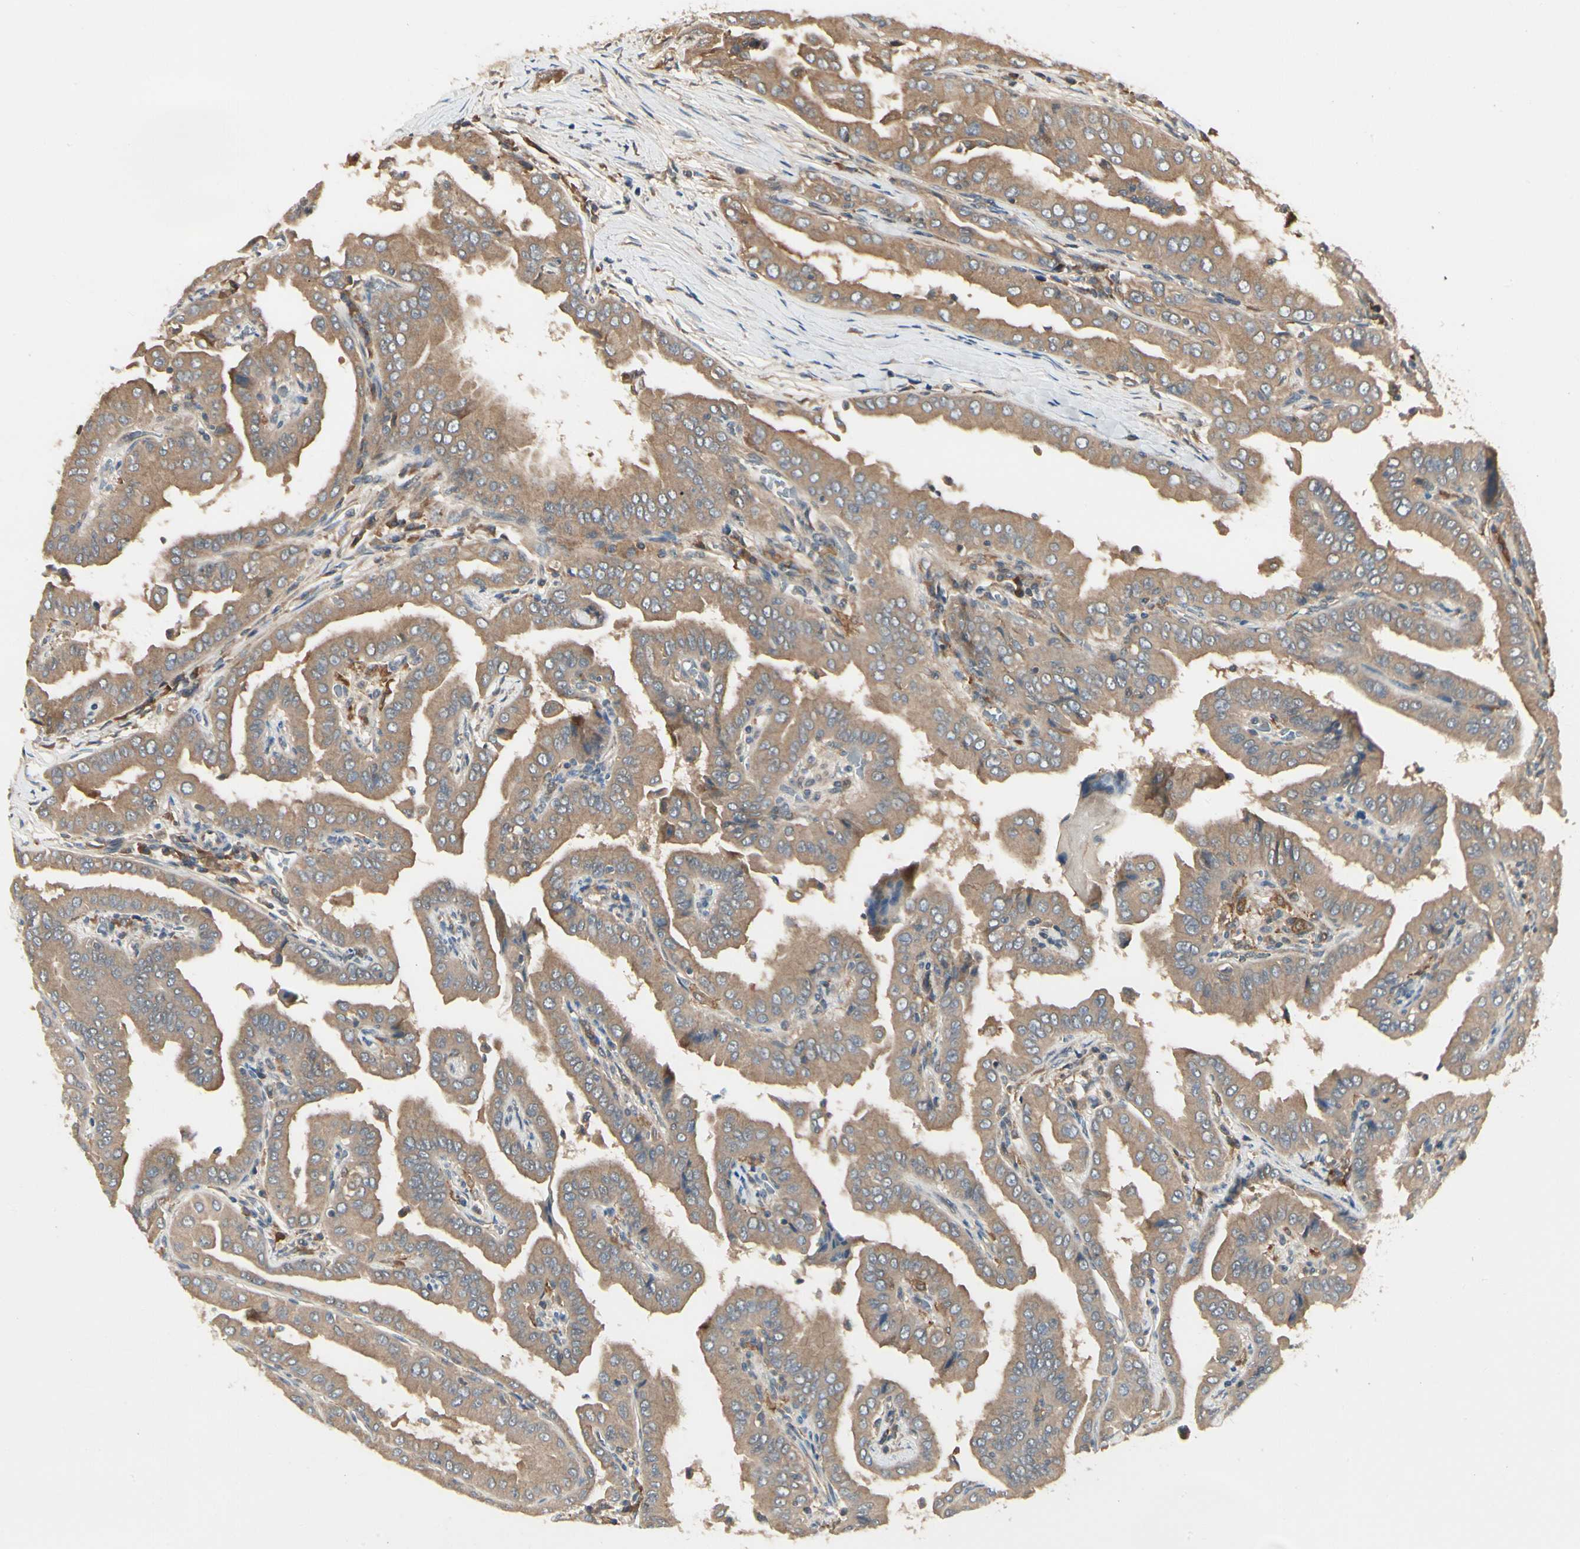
{"staining": {"intensity": "moderate", "quantity": ">75%", "location": "cytoplasmic/membranous"}, "tissue": "thyroid cancer", "cell_type": "Tumor cells", "image_type": "cancer", "snomed": [{"axis": "morphology", "description": "Papillary adenocarcinoma, NOS"}, {"axis": "topography", "description": "Thyroid gland"}], "caption": "A histopathology image showing moderate cytoplasmic/membranous expression in about >75% of tumor cells in thyroid cancer (papillary adenocarcinoma), as visualized by brown immunohistochemical staining.", "gene": "RNF14", "patient": {"sex": "male", "age": 33}}